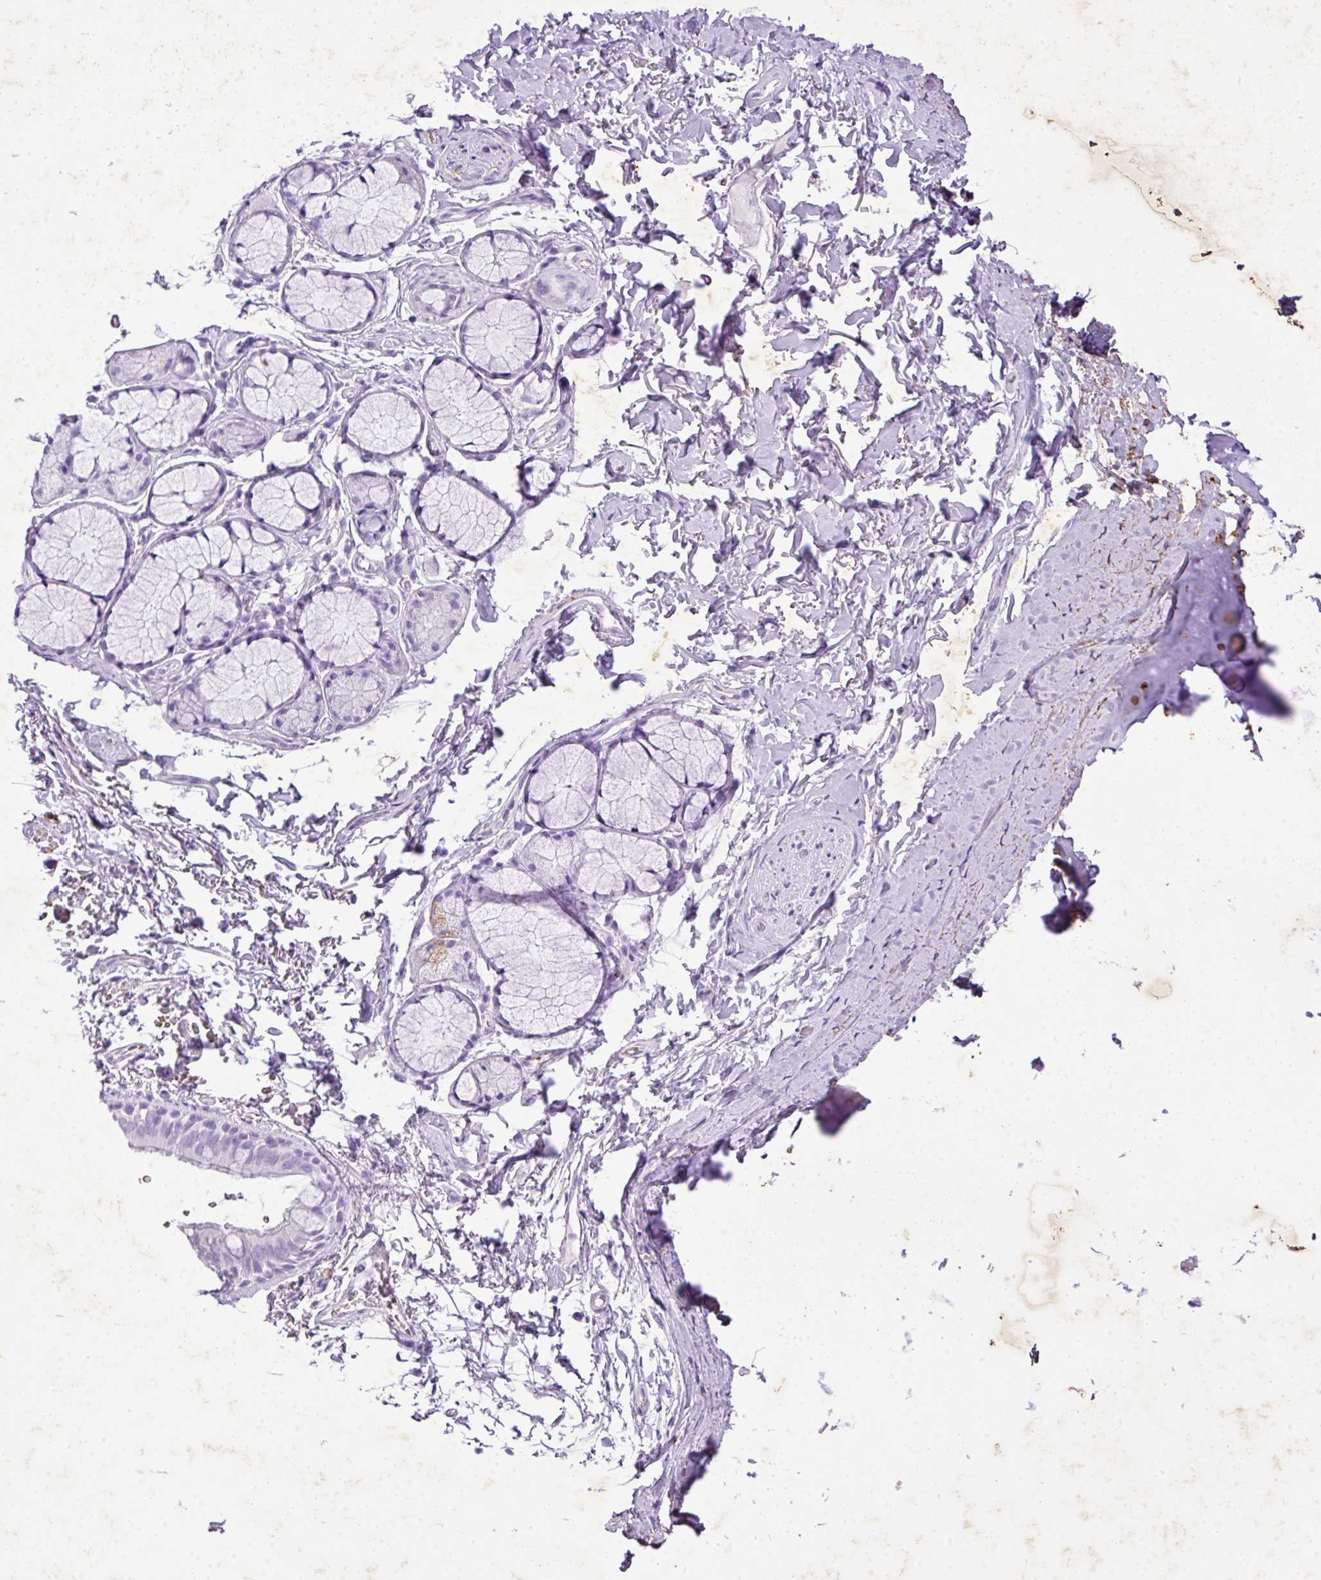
{"staining": {"intensity": "negative", "quantity": "none", "location": "none"}, "tissue": "bronchus", "cell_type": "Respiratory epithelial cells", "image_type": "normal", "snomed": [{"axis": "morphology", "description": "Normal tissue, NOS"}, {"axis": "topography", "description": "Bronchus"}], "caption": "This image is of benign bronchus stained with immunohistochemistry to label a protein in brown with the nuclei are counter-stained blue. There is no expression in respiratory epithelial cells. (DAB IHC visualized using brightfield microscopy, high magnification).", "gene": "KCNJ11", "patient": {"sex": "male", "age": 70}}